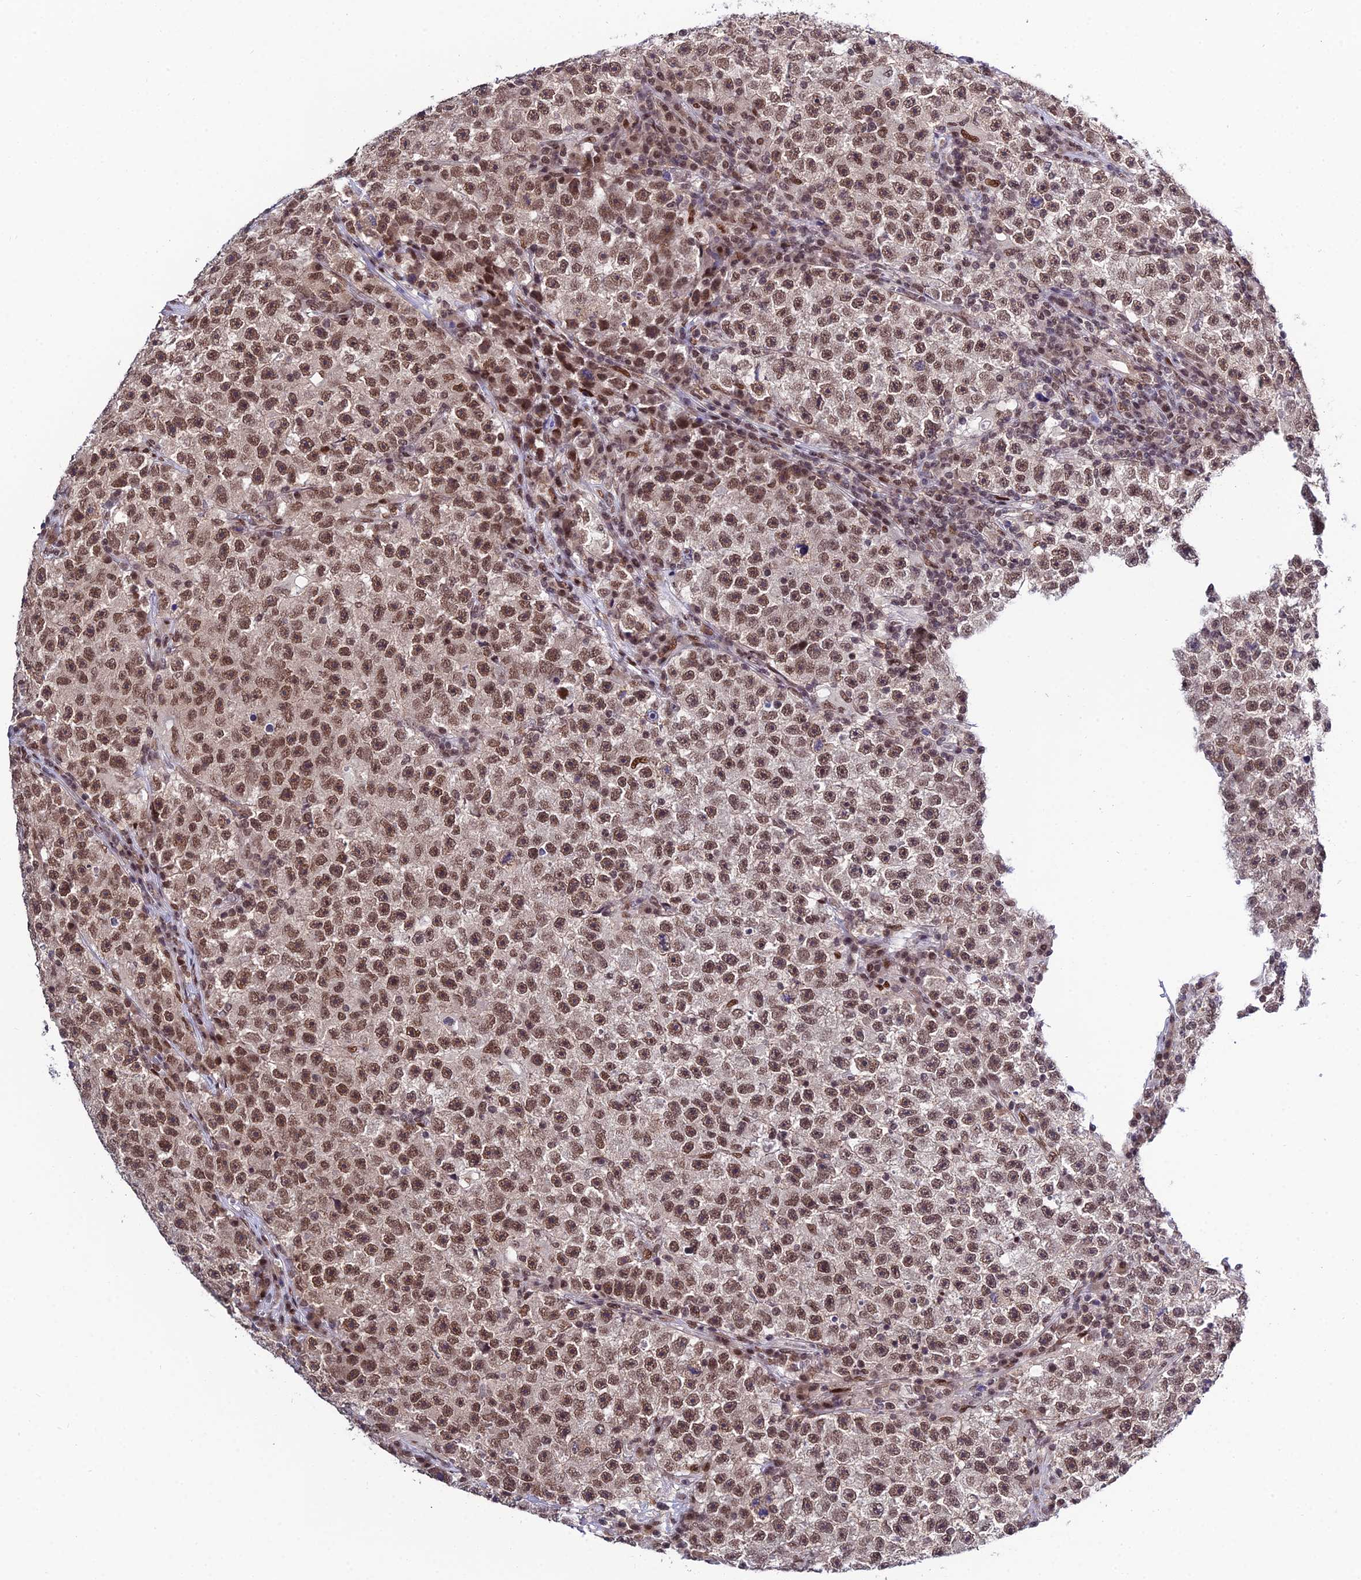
{"staining": {"intensity": "moderate", "quantity": ">75%", "location": "nuclear"}, "tissue": "testis cancer", "cell_type": "Tumor cells", "image_type": "cancer", "snomed": [{"axis": "morphology", "description": "Seminoma, NOS"}, {"axis": "topography", "description": "Testis"}], "caption": "The image displays staining of testis cancer (seminoma), revealing moderate nuclear protein positivity (brown color) within tumor cells.", "gene": "SYT15", "patient": {"sex": "male", "age": 22}}